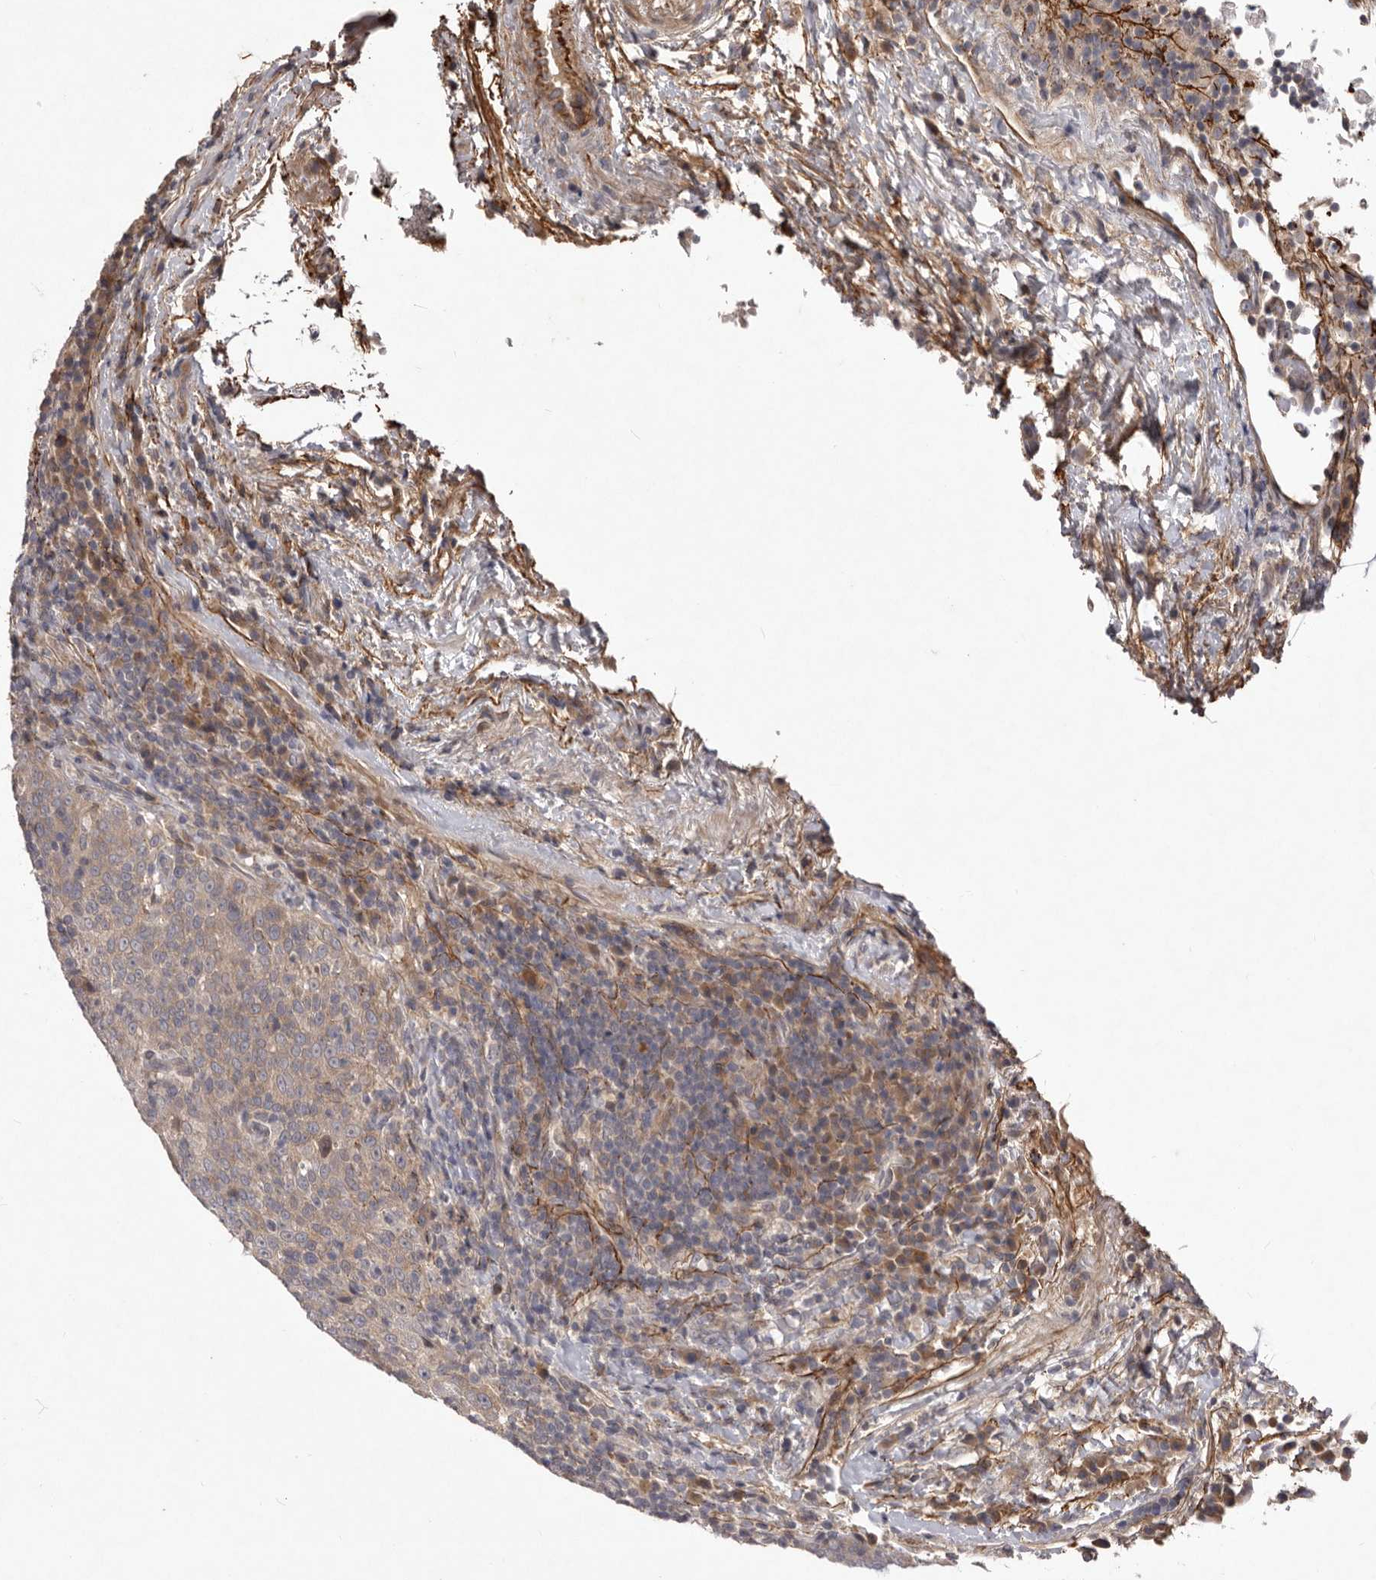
{"staining": {"intensity": "weak", "quantity": "25%-75%", "location": "cytoplasmic/membranous"}, "tissue": "head and neck cancer", "cell_type": "Tumor cells", "image_type": "cancer", "snomed": [{"axis": "morphology", "description": "Squamous cell carcinoma, NOS"}, {"axis": "morphology", "description": "Squamous cell carcinoma, metastatic, NOS"}, {"axis": "topography", "description": "Lymph node"}, {"axis": "topography", "description": "Head-Neck"}], "caption": "Head and neck metastatic squamous cell carcinoma stained with a brown dye reveals weak cytoplasmic/membranous positive staining in approximately 25%-75% of tumor cells.", "gene": "HBS1L", "patient": {"sex": "male", "age": 62}}